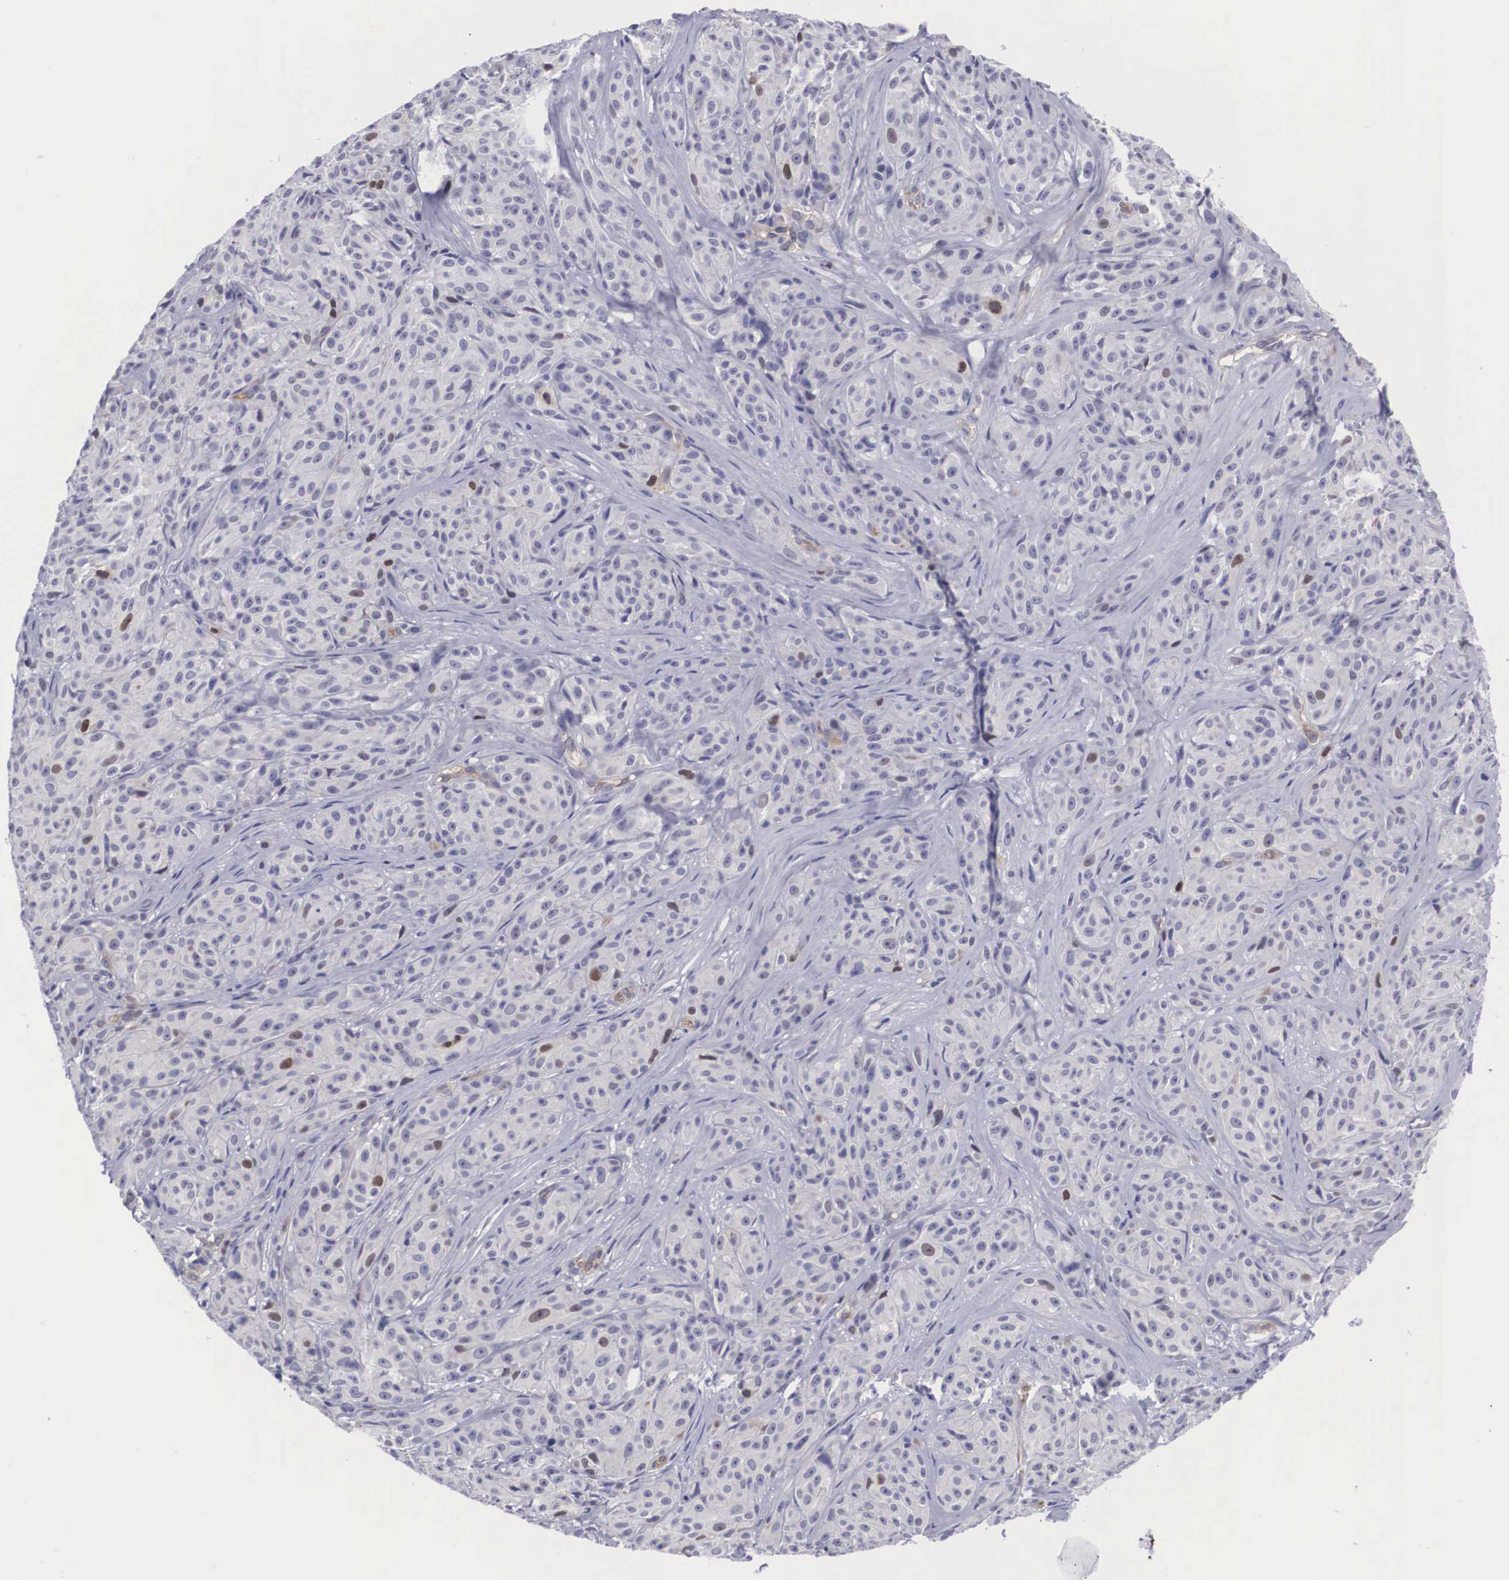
{"staining": {"intensity": "moderate", "quantity": "<25%", "location": "nuclear"}, "tissue": "melanoma", "cell_type": "Tumor cells", "image_type": "cancer", "snomed": [{"axis": "morphology", "description": "Malignant melanoma, NOS"}, {"axis": "topography", "description": "Skin"}], "caption": "Brown immunohistochemical staining in melanoma displays moderate nuclear expression in about <25% of tumor cells.", "gene": "MAST4", "patient": {"sex": "male", "age": 56}}